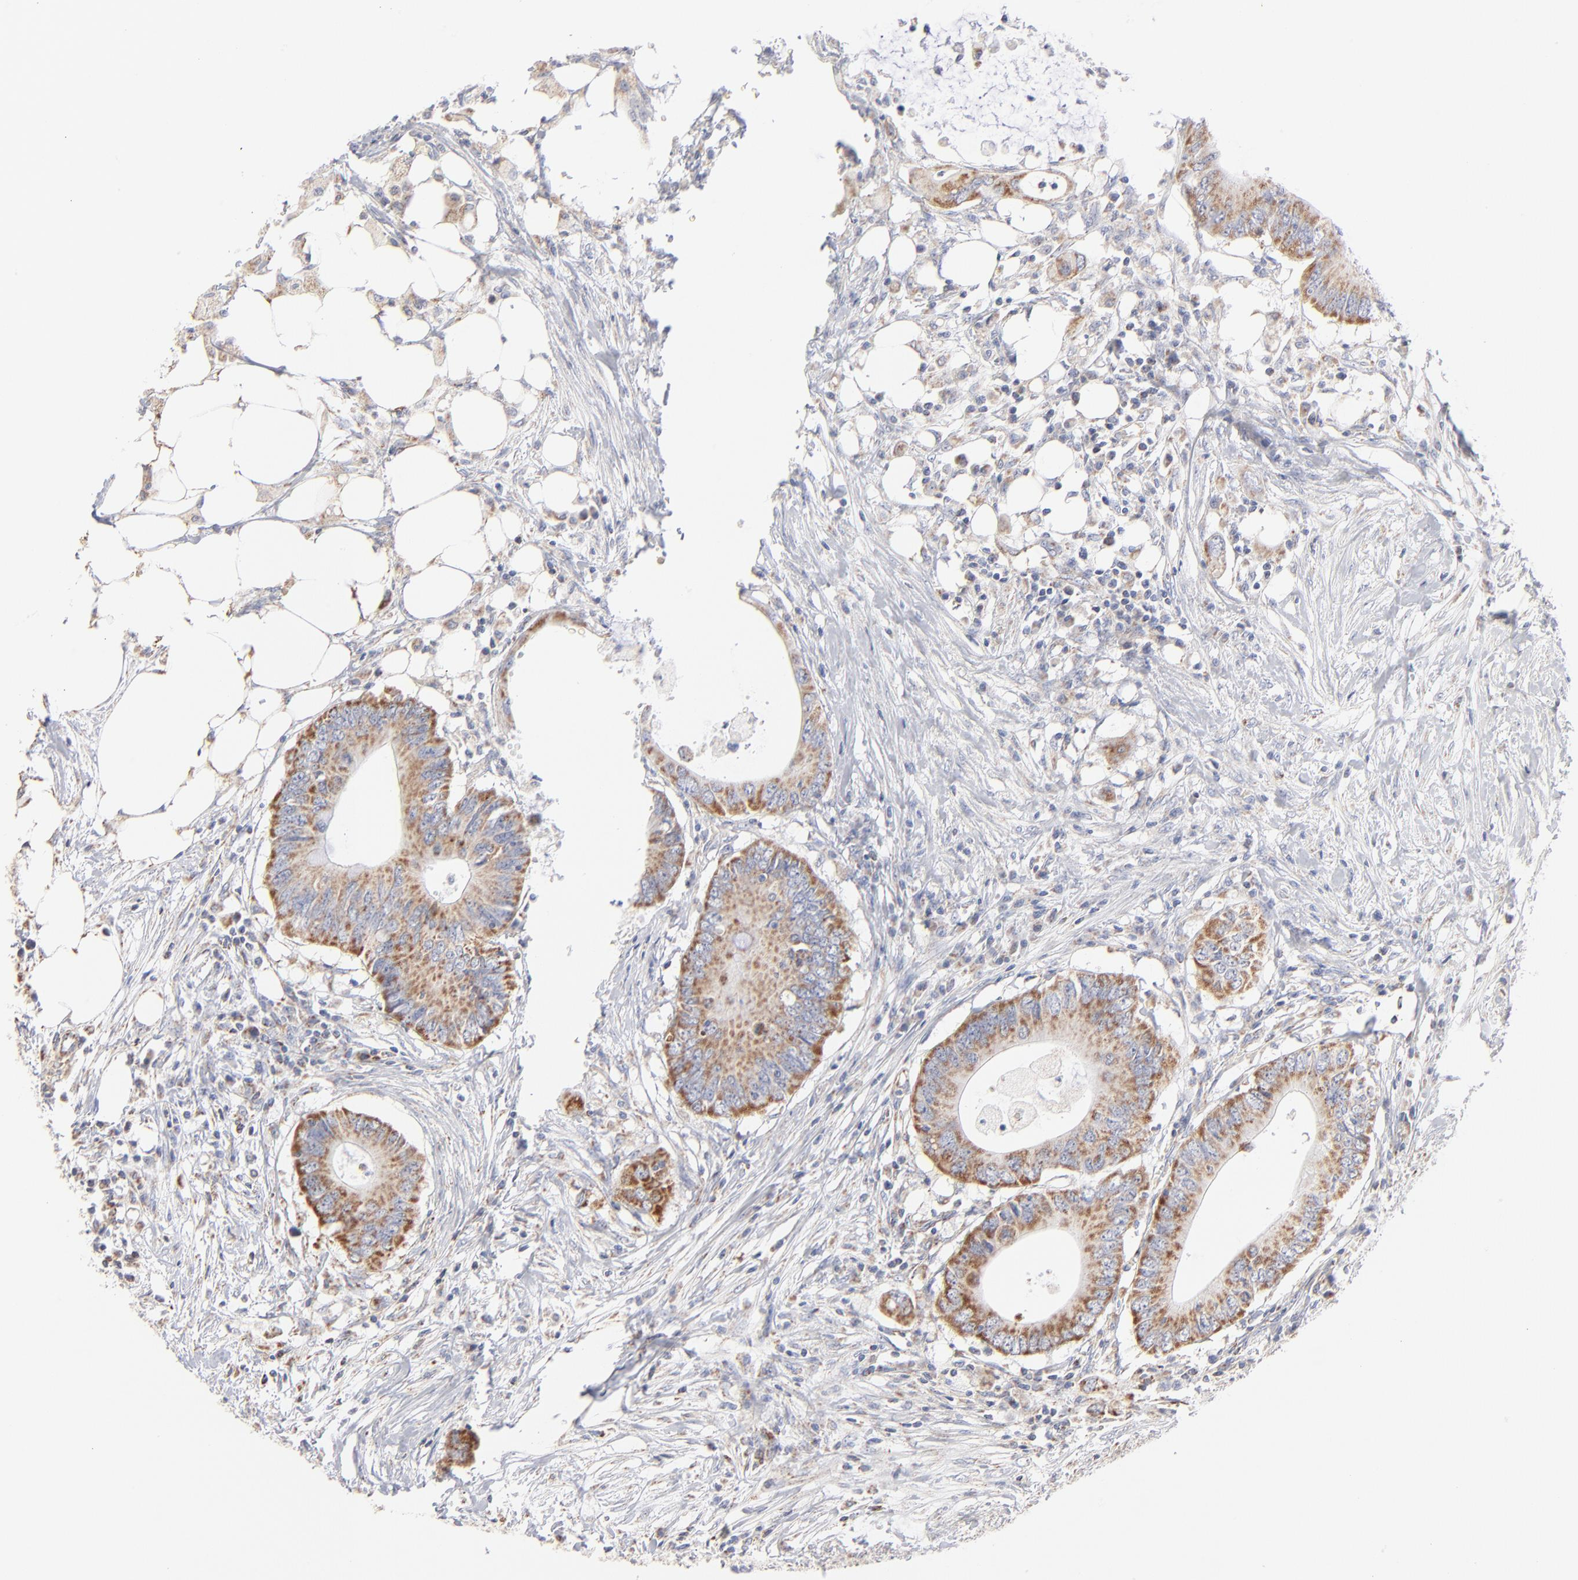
{"staining": {"intensity": "moderate", "quantity": ">75%", "location": "cytoplasmic/membranous"}, "tissue": "colorectal cancer", "cell_type": "Tumor cells", "image_type": "cancer", "snomed": [{"axis": "morphology", "description": "Adenocarcinoma, NOS"}, {"axis": "topography", "description": "Colon"}], "caption": "An IHC histopathology image of neoplastic tissue is shown. Protein staining in brown shows moderate cytoplasmic/membranous positivity in colorectal cancer (adenocarcinoma) within tumor cells.", "gene": "MRPL58", "patient": {"sex": "male", "age": 71}}